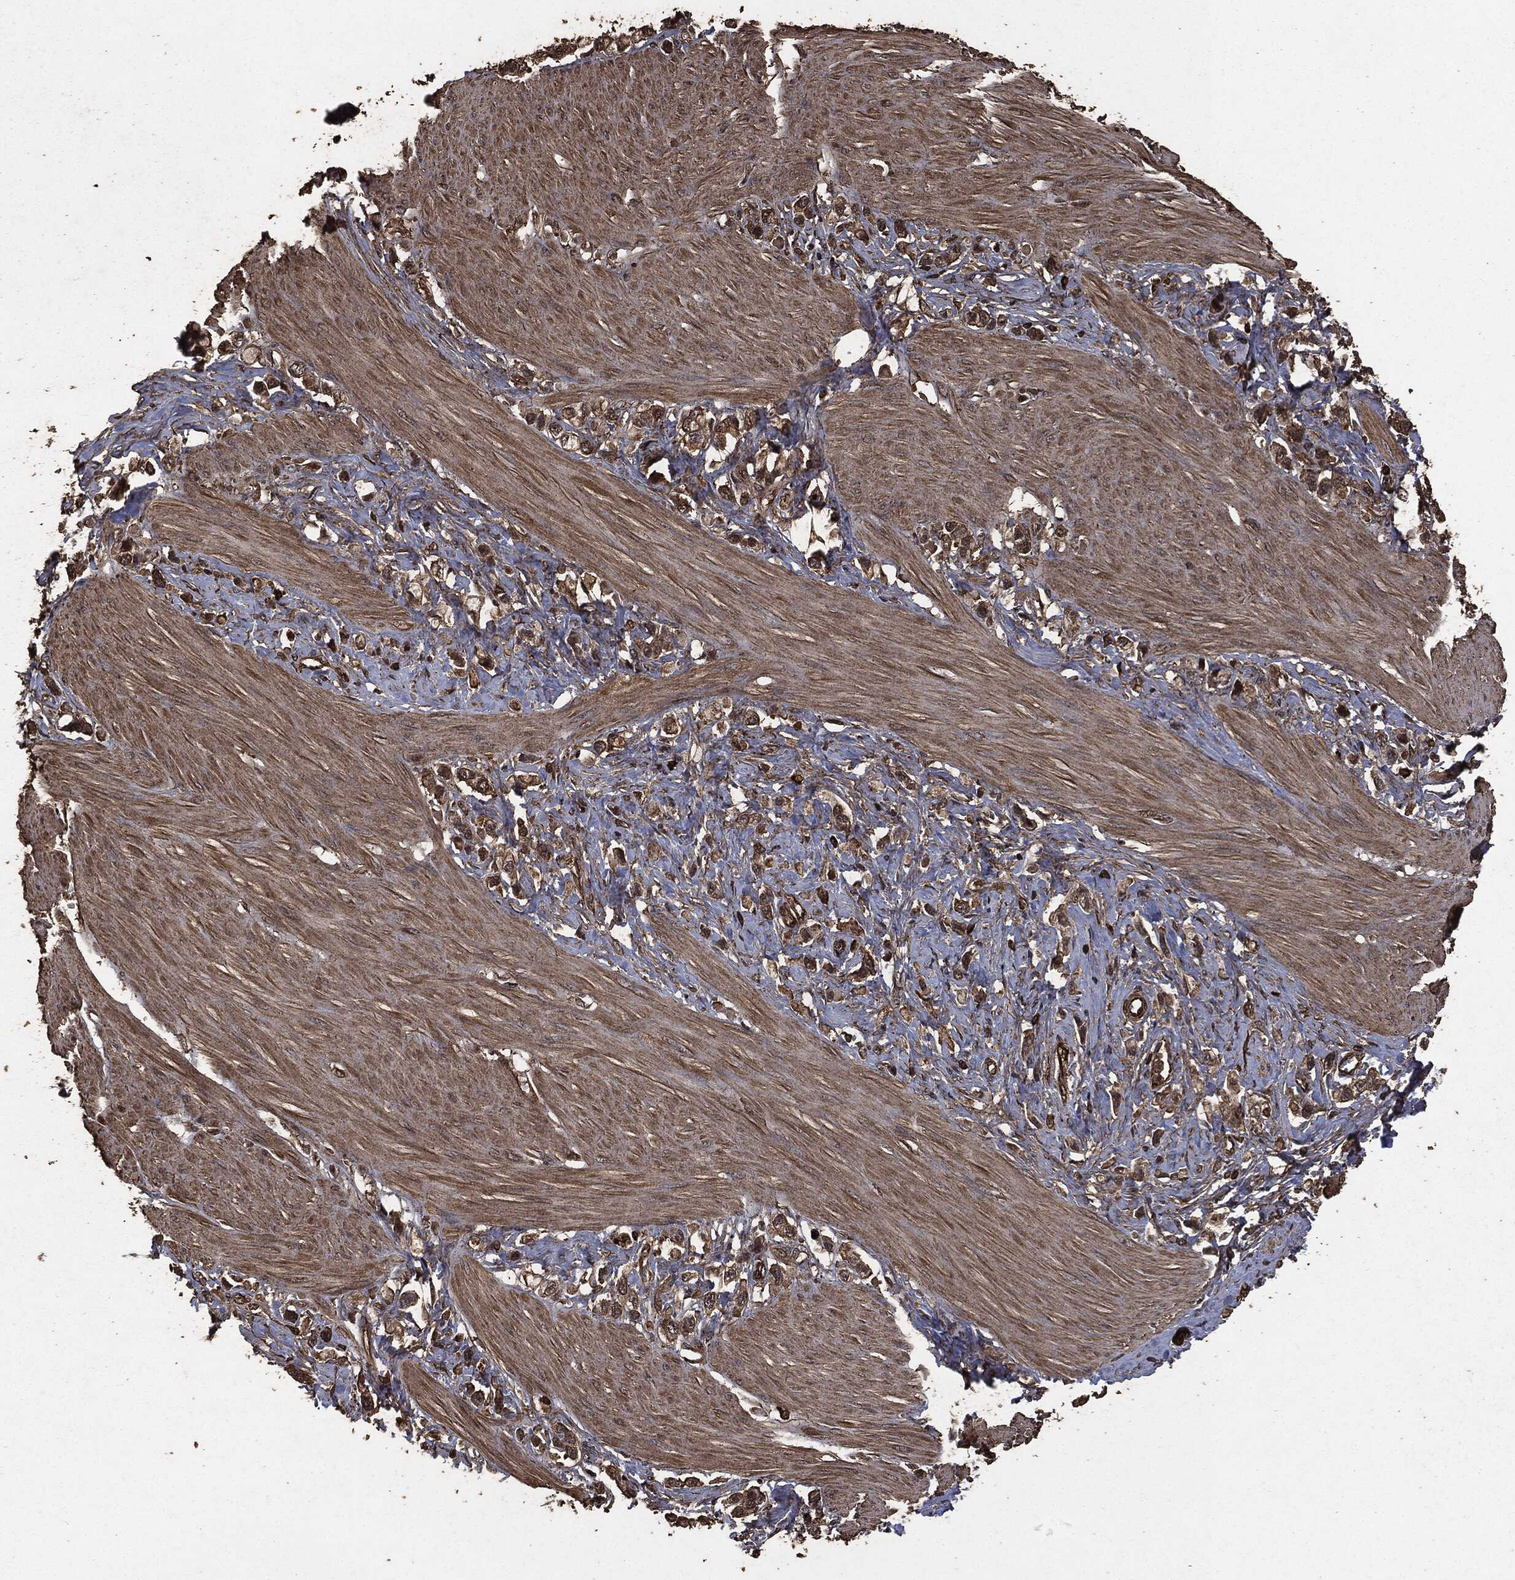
{"staining": {"intensity": "strong", "quantity": "25%-75%", "location": "cytoplasmic/membranous"}, "tissue": "stomach cancer", "cell_type": "Tumor cells", "image_type": "cancer", "snomed": [{"axis": "morphology", "description": "Normal tissue, NOS"}, {"axis": "morphology", "description": "Adenocarcinoma, NOS"}, {"axis": "morphology", "description": "Adenocarcinoma, High grade"}, {"axis": "topography", "description": "Stomach, upper"}, {"axis": "topography", "description": "Stomach"}], "caption": "High-grade adenocarcinoma (stomach) stained with a brown dye displays strong cytoplasmic/membranous positive staining in about 25%-75% of tumor cells.", "gene": "HRAS", "patient": {"sex": "female", "age": 65}}